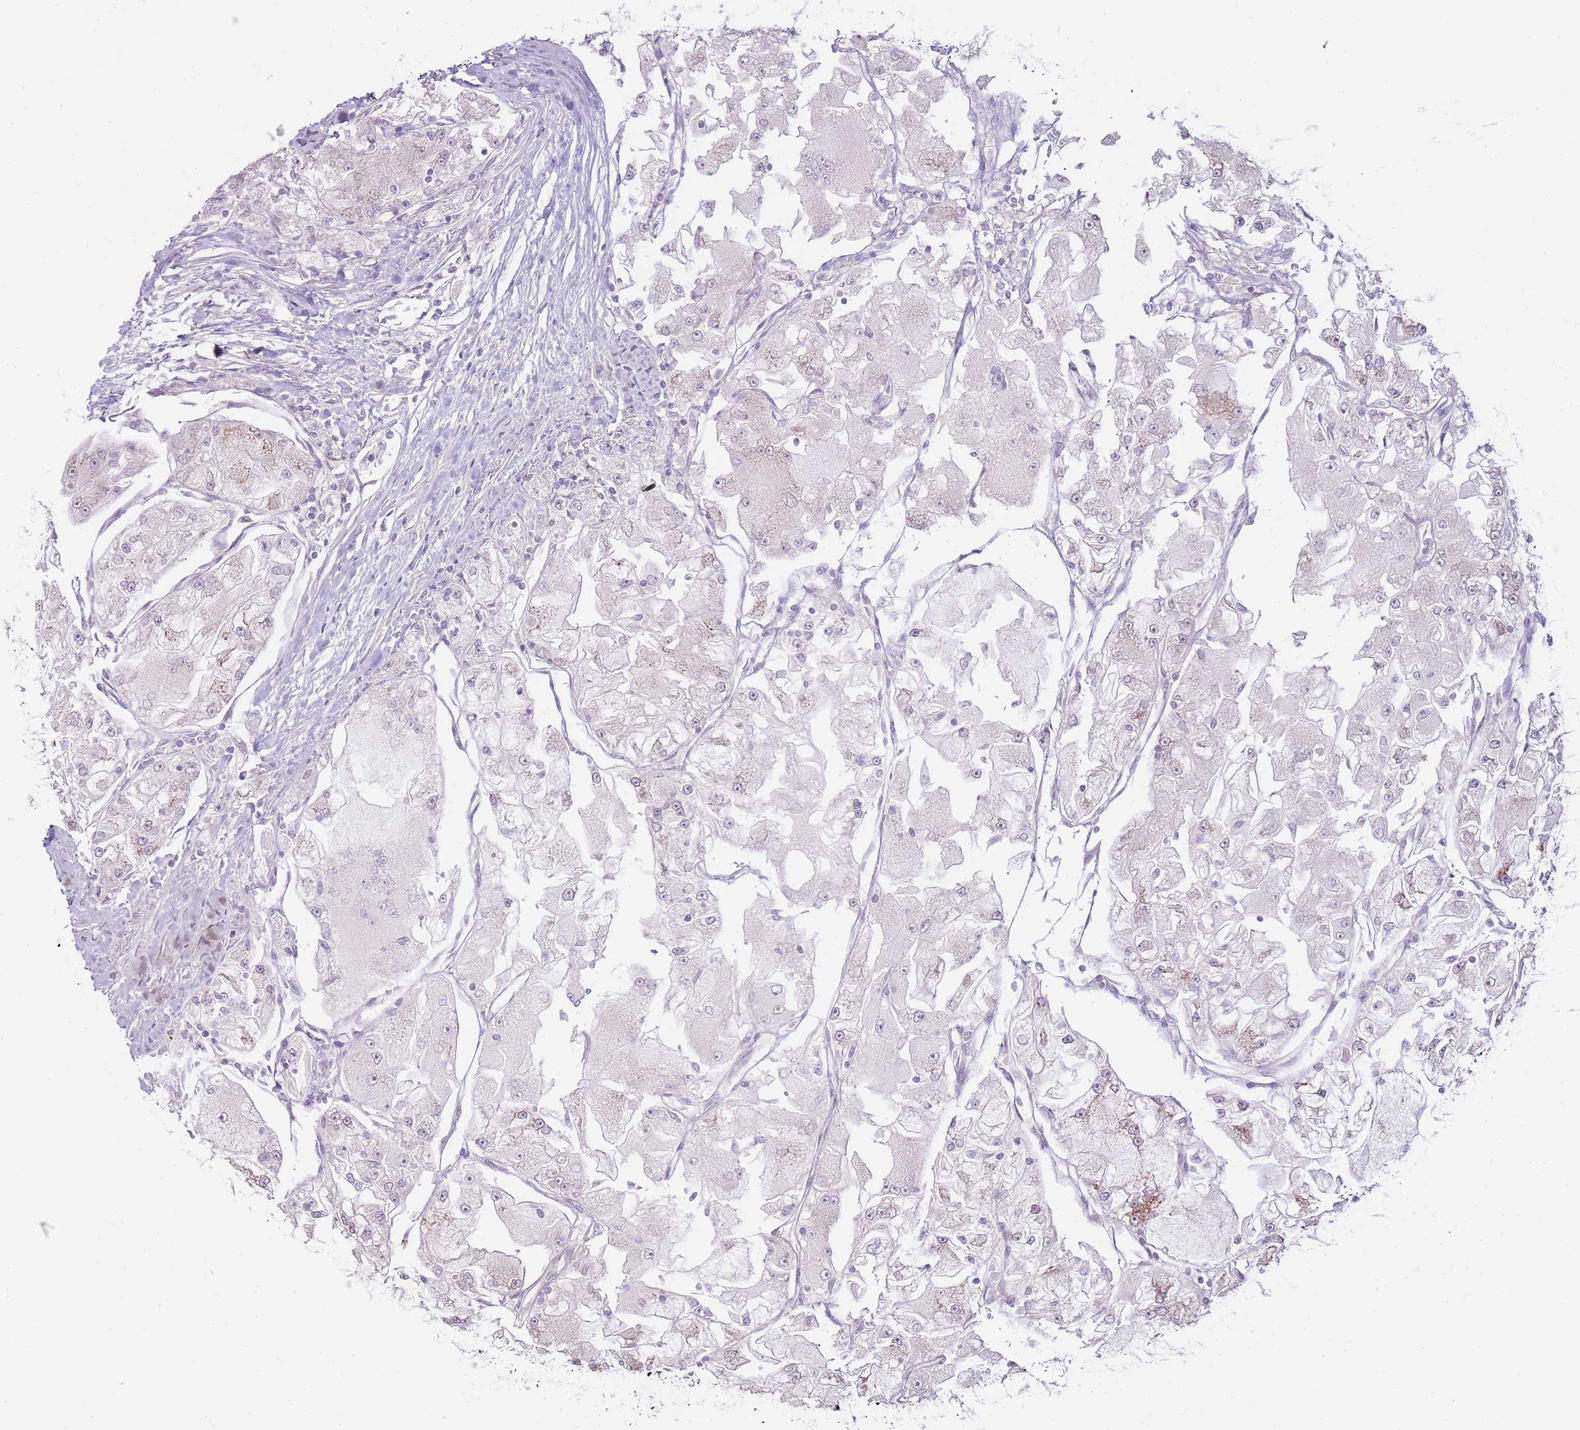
{"staining": {"intensity": "moderate", "quantity": "<25%", "location": "cytoplasmic/membranous"}, "tissue": "renal cancer", "cell_type": "Tumor cells", "image_type": "cancer", "snomed": [{"axis": "morphology", "description": "Adenocarcinoma, NOS"}, {"axis": "topography", "description": "Kidney"}], "caption": "Renal adenocarcinoma stained for a protein (brown) demonstrates moderate cytoplasmic/membranous positive positivity in about <25% of tumor cells.", "gene": "OGG1", "patient": {"sex": "female", "age": 72}}